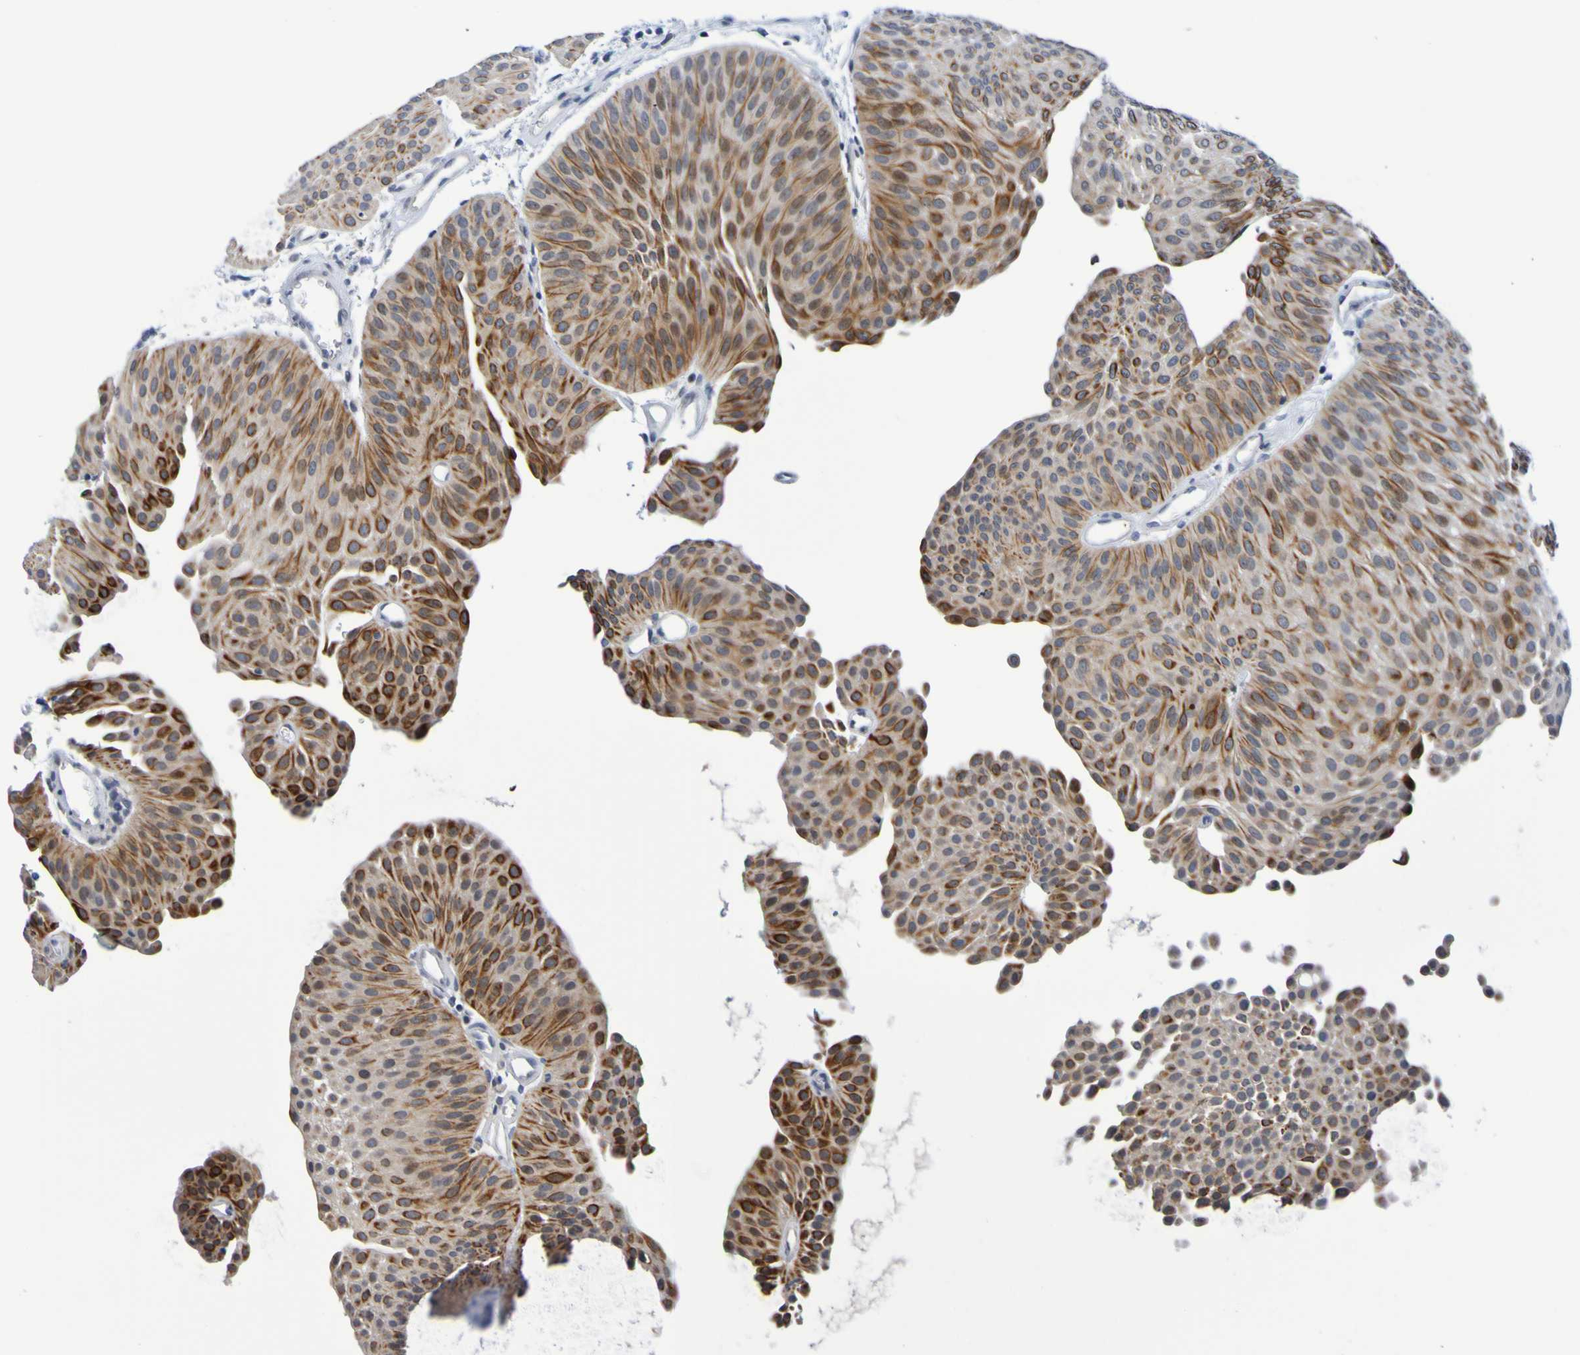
{"staining": {"intensity": "moderate", "quantity": ">75%", "location": "cytoplasmic/membranous,nuclear"}, "tissue": "urothelial cancer", "cell_type": "Tumor cells", "image_type": "cancer", "snomed": [{"axis": "morphology", "description": "Urothelial carcinoma, Low grade"}, {"axis": "topography", "description": "Urinary bladder"}], "caption": "Immunohistochemical staining of urothelial cancer reveals medium levels of moderate cytoplasmic/membranous and nuclear protein expression in about >75% of tumor cells.", "gene": "VMA21", "patient": {"sex": "female", "age": 60}}